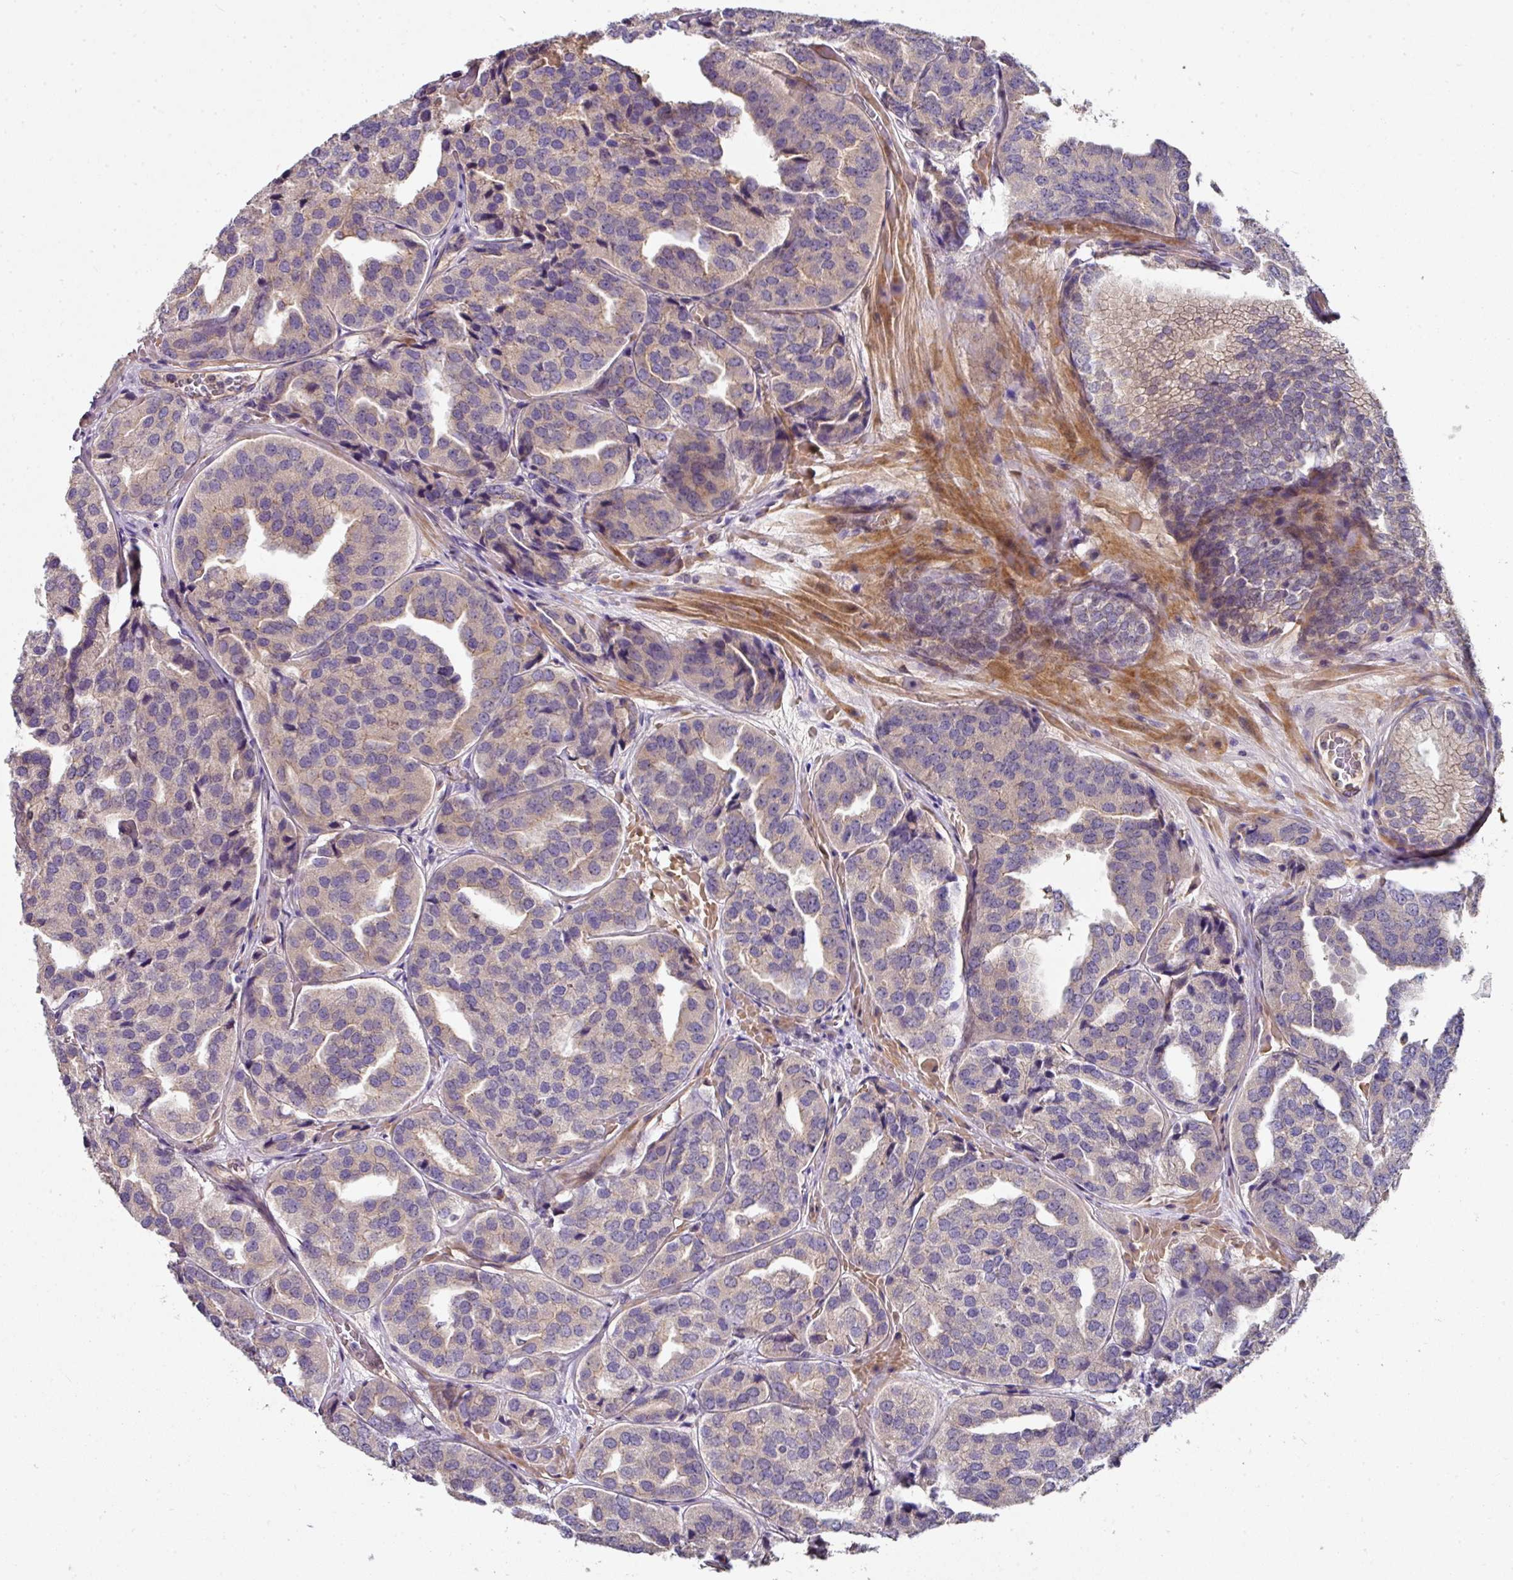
{"staining": {"intensity": "negative", "quantity": "none", "location": "none"}, "tissue": "prostate cancer", "cell_type": "Tumor cells", "image_type": "cancer", "snomed": [{"axis": "morphology", "description": "Adenocarcinoma, High grade"}, {"axis": "topography", "description": "Prostate"}], "caption": "Immunohistochemistry (IHC) of human high-grade adenocarcinoma (prostate) reveals no staining in tumor cells.", "gene": "C4orf48", "patient": {"sex": "male", "age": 63}}